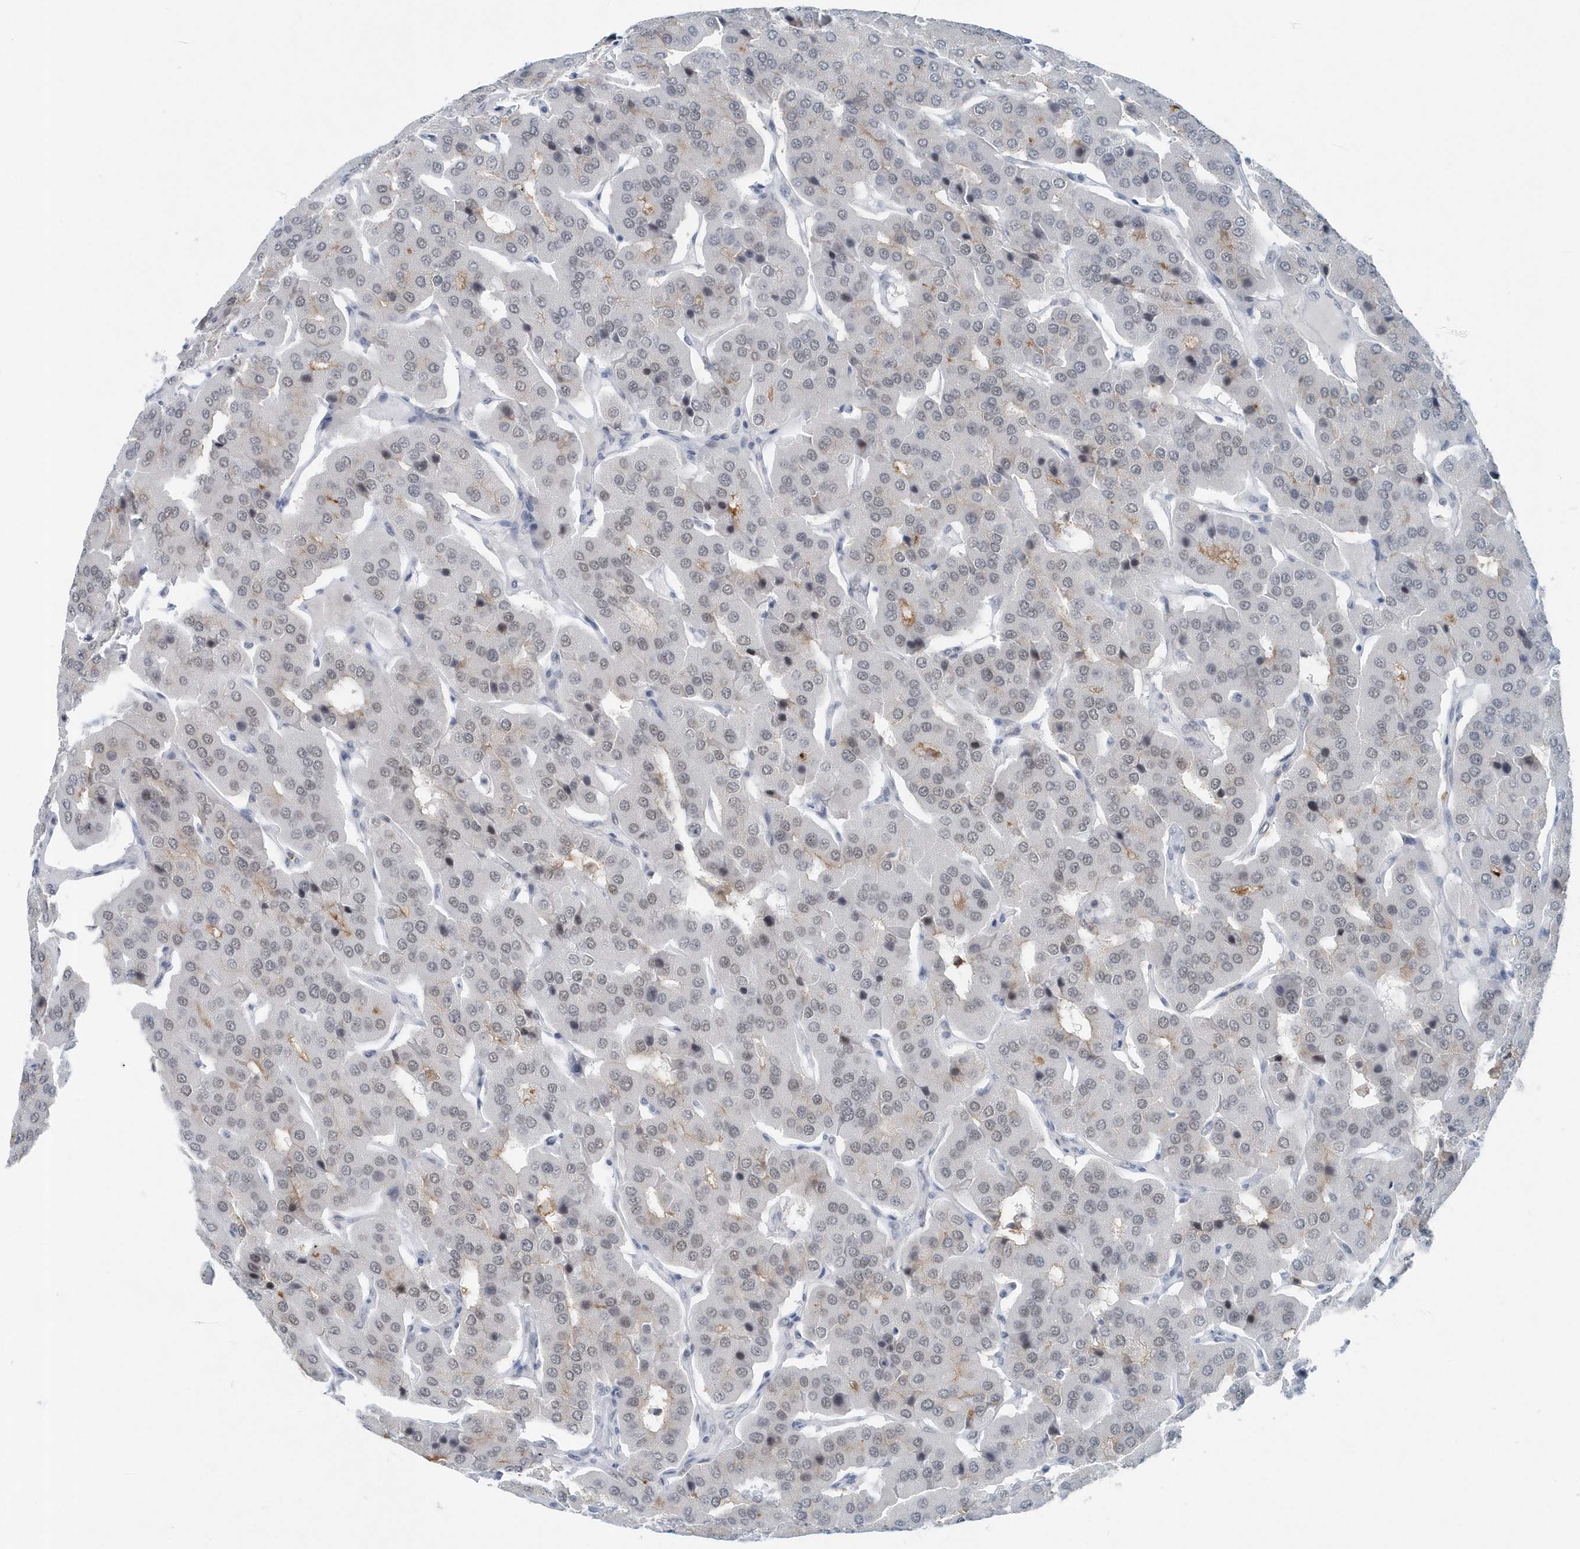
{"staining": {"intensity": "weak", "quantity": "<25%", "location": "cytoplasmic/membranous"}, "tissue": "parathyroid gland", "cell_type": "Glandular cells", "image_type": "normal", "snomed": [{"axis": "morphology", "description": "Normal tissue, NOS"}, {"axis": "morphology", "description": "Adenoma, NOS"}, {"axis": "topography", "description": "Parathyroid gland"}], "caption": "Immunohistochemistry micrograph of unremarkable parathyroid gland stained for a protein (brown), which displays no expression in glandular cells.", "gene": "FIP1L1", "patient": {"sex": "female", "age": 86}}